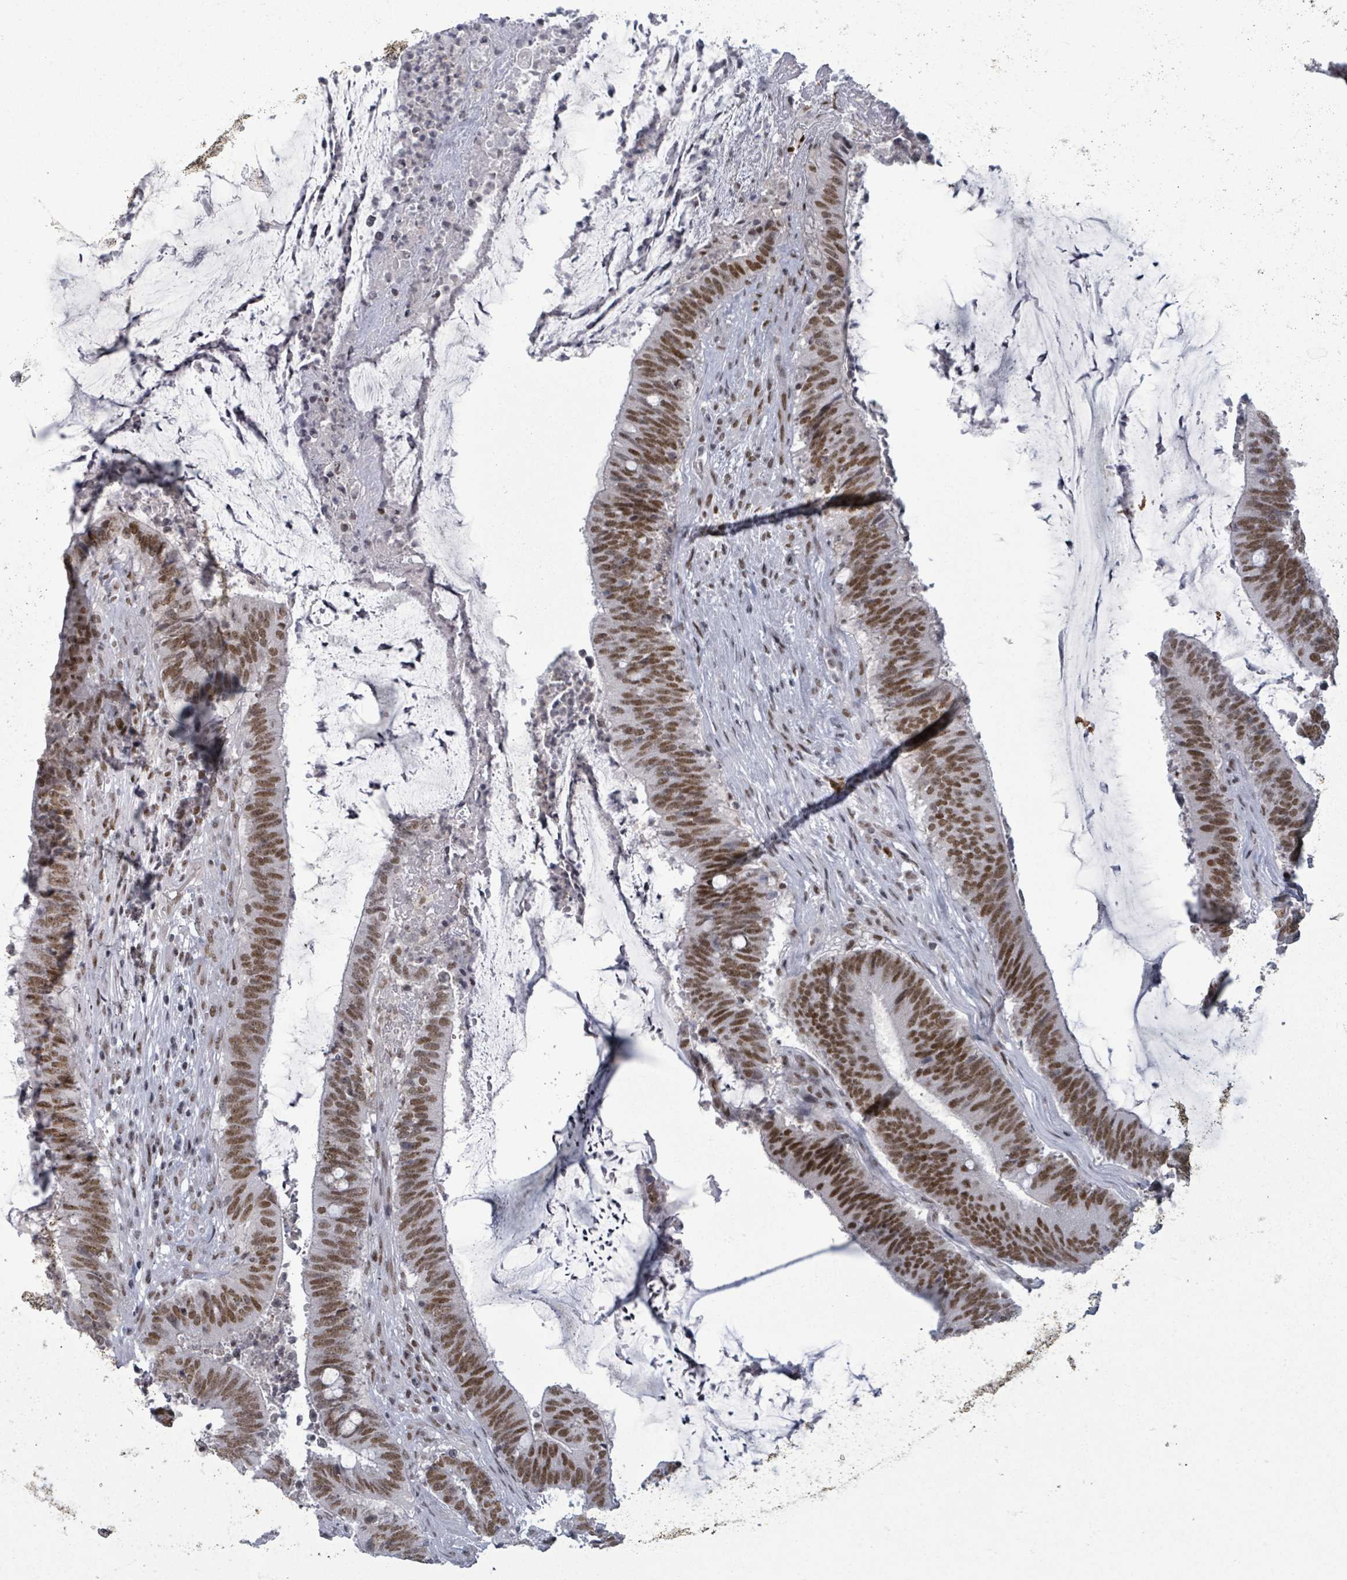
{"staining": {"intensity": "moderate", "quantity": ">75%", "location": "nuclear"}, "tissue": "colorectal cancer", "cell_type": "Tumor cells", "image_type": "cancer", "snomed": [{"axis": "morphology", "description": "Adenocarcinoma, NOS"}, {"axis": "topography", "description": "Colon"}], "caption": "Protein expression analysis of human colorectal cancer (adenocarcinoma) reveals moderate nuclear staining in approximately >75% of tumor cells.", "gene": "ERCC5", "patient": {"sex": "female", "age": 43}}